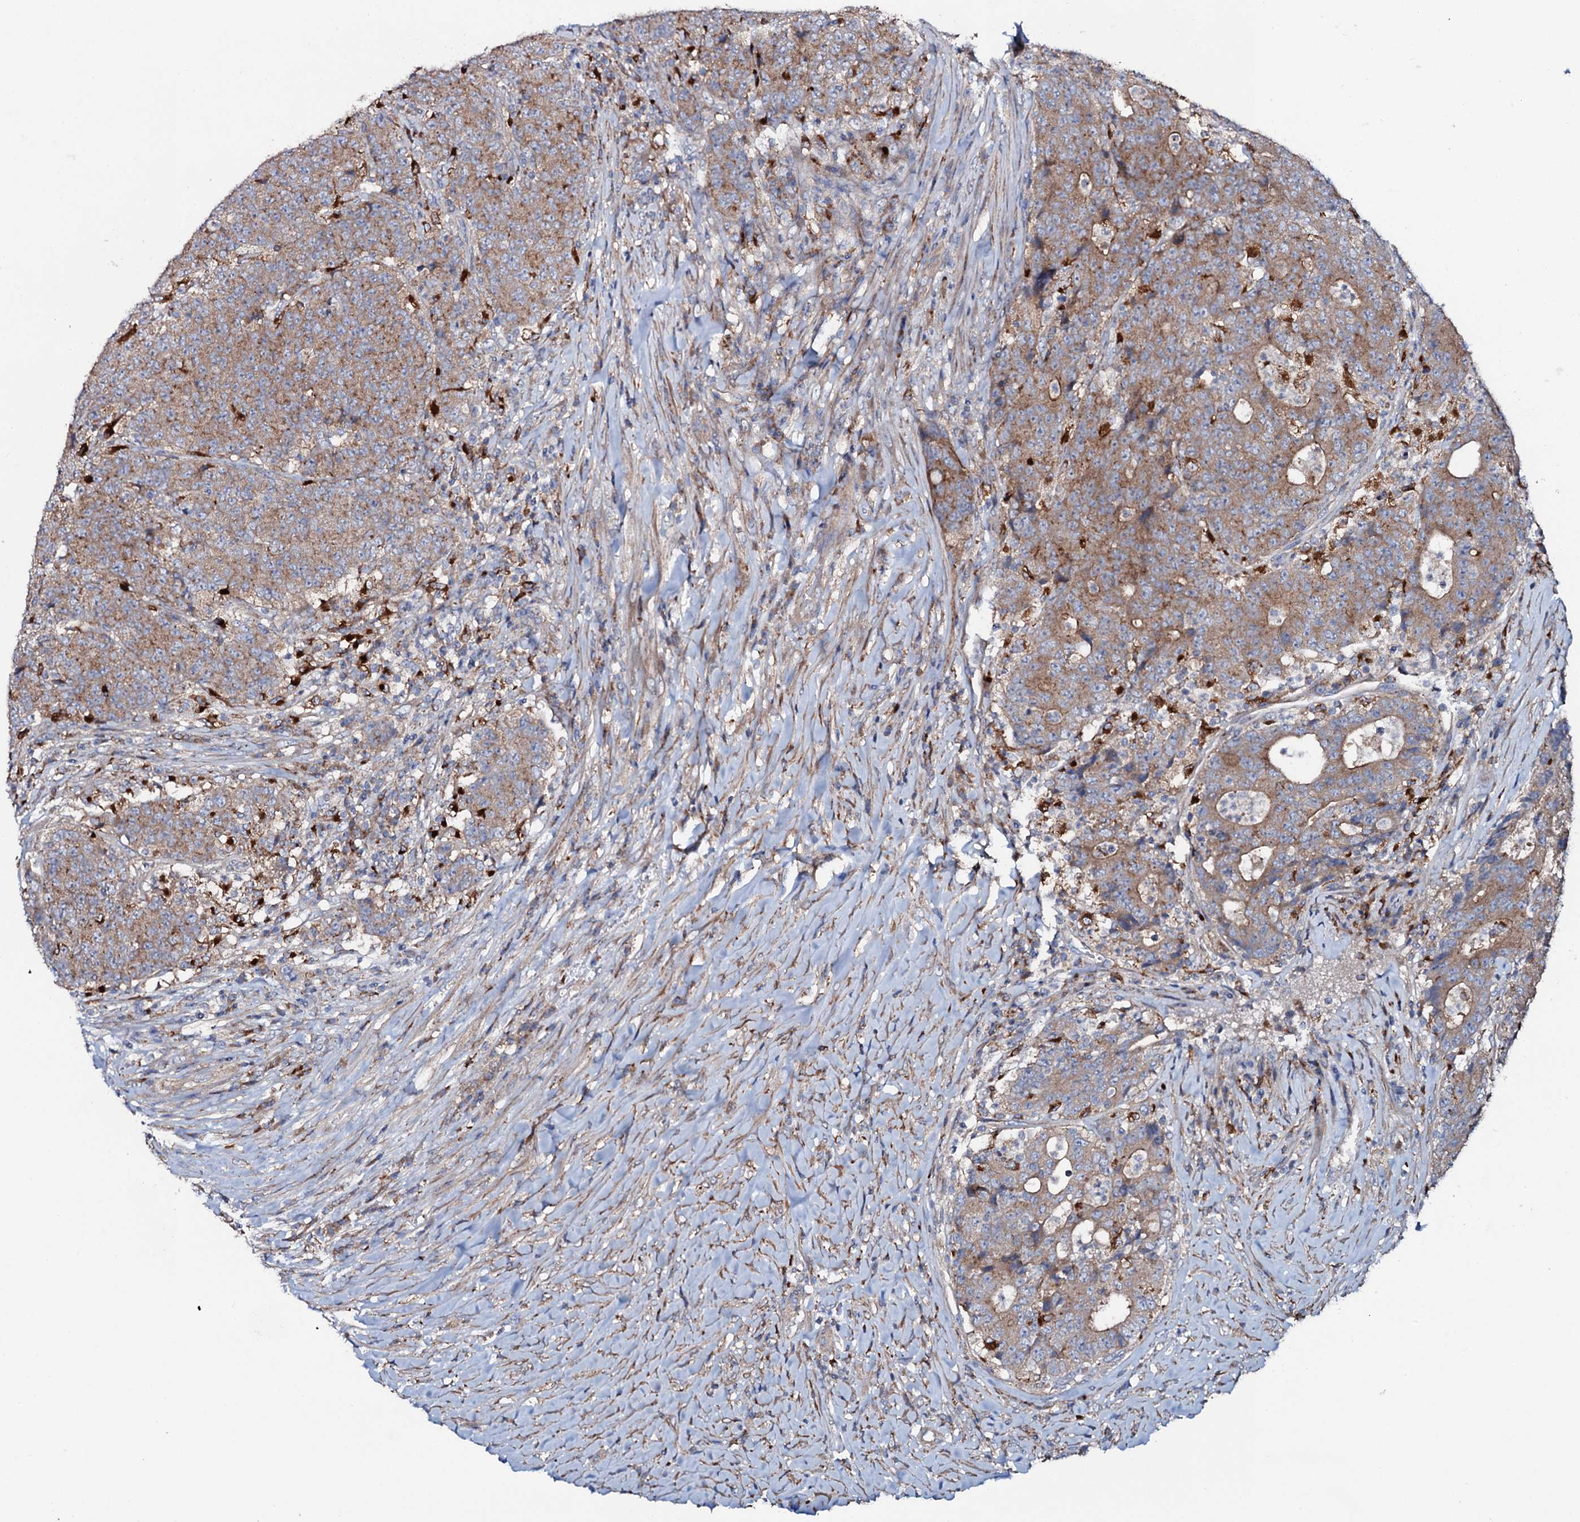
{"staining": {"intensity": "moderate", "quantity": ">75%", "location": "cytoplasmic/membranous"}, "tissue": "colorectal cancer", "cell_type": "Tumor cells", "image_type": "cancer", "snomed": [{"axis": "morphology", "description": "Adenocarcinoma, NOS"}, {"axis": "topography", "description": "Colon"}], "caption": "Protein expression analysis of human colorectal cancer (adenocarcinoma) reveals moderate cytoplasmic/membranous staining in approximately >75% of tumor cells.", "gene": "P2RX4", "patient": {"sex": "female", "age": 75}}